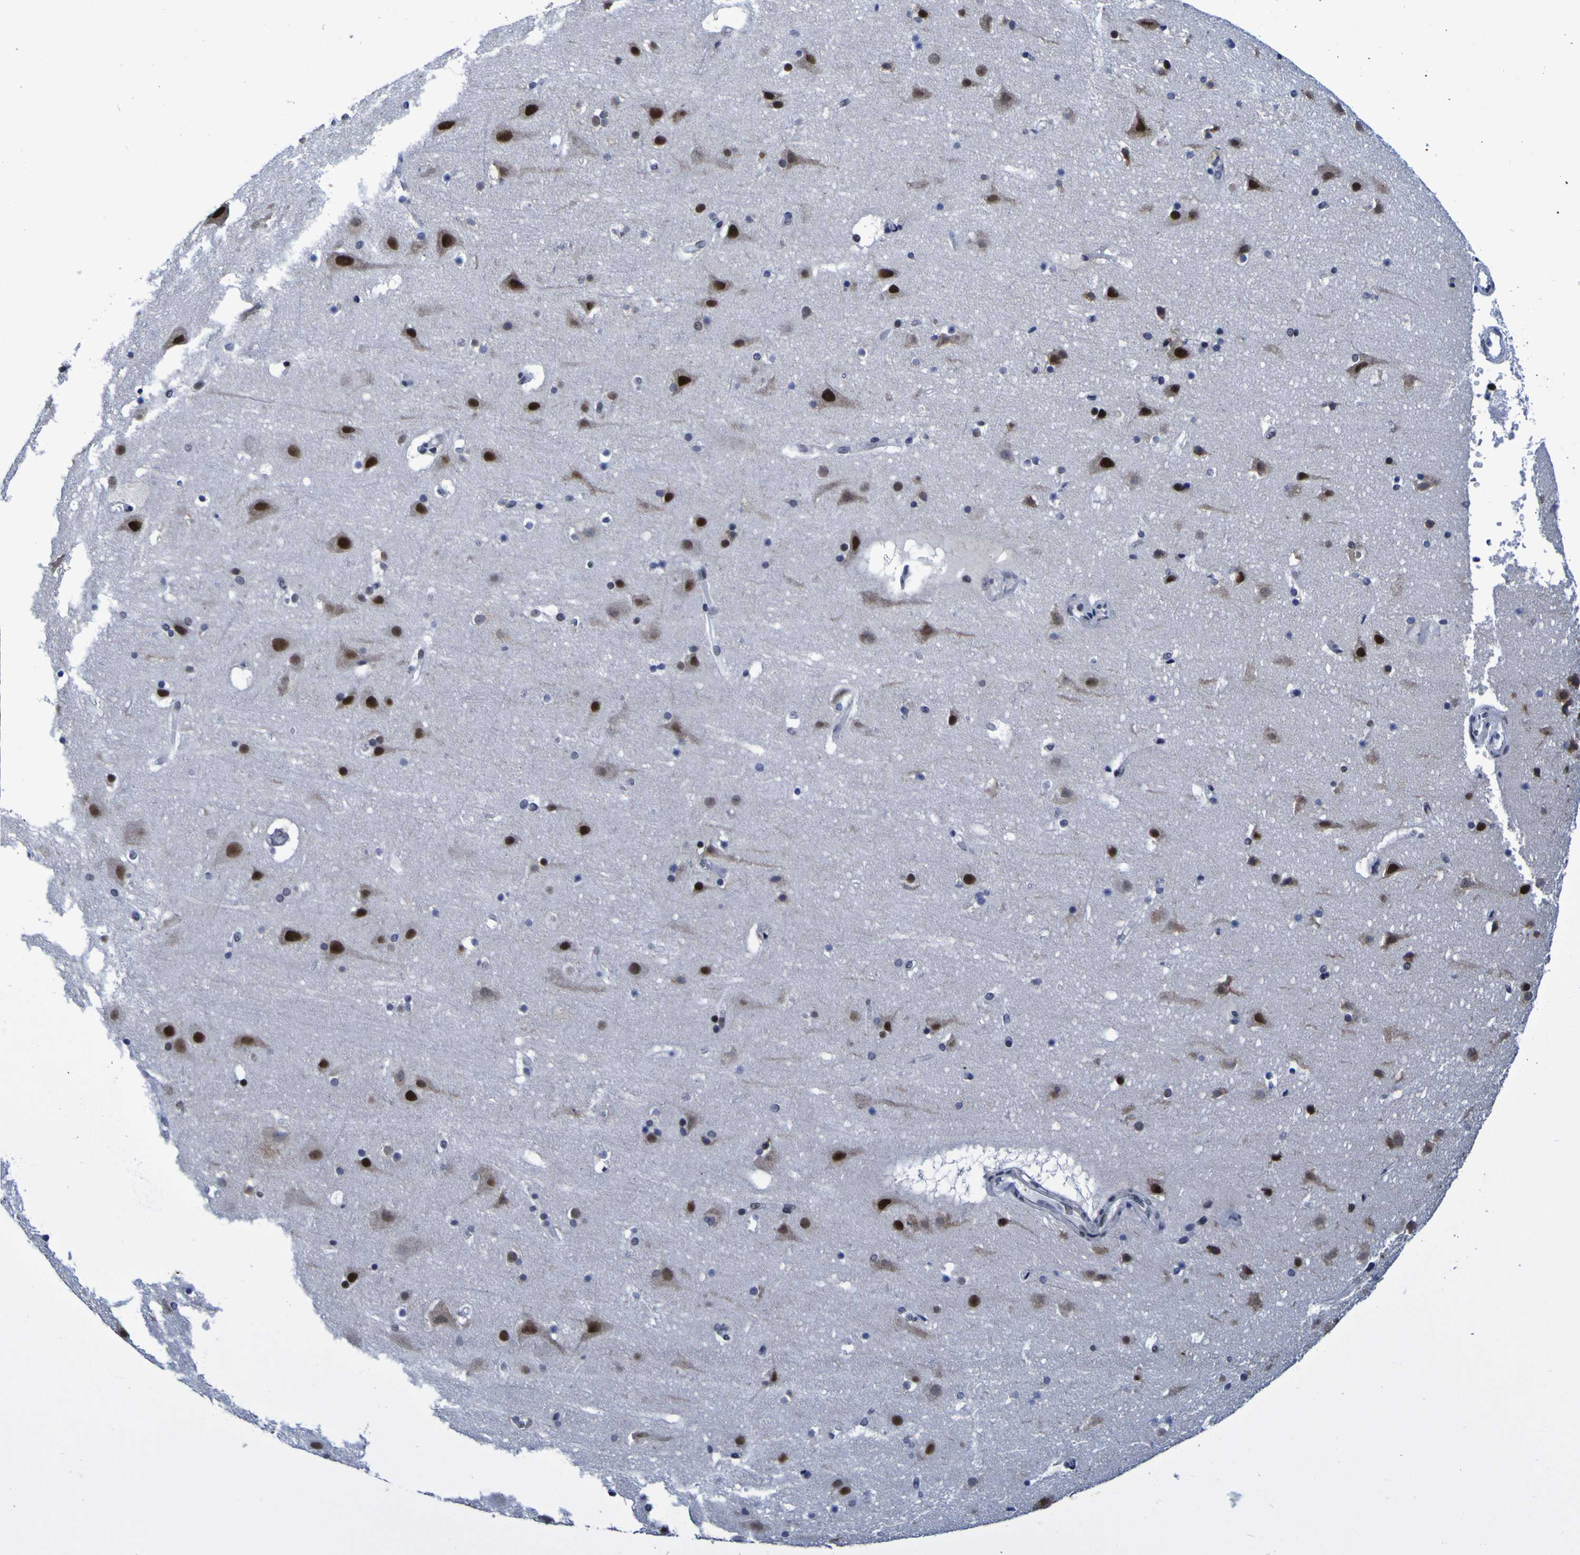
{"staining": {"intensity": "moderate", "quantity": "25%-75%", "location": "nuclear"}, "tissue": "cerebral cortex", "cell_type": "Endothelial cells", "image_type": "normal", "snomed": [{"axis": "morphology", "description": "Normal tissue, NOS"}, {"axis": "topography", "description": "Cerebral cortex"}], "caption": "Protein expression analysis of normal cerebral cortex shows moderate nuclear expression in approximately 25%-75% of endothelial cells. The staining is performed using DAB brown chromogen to label protein expression. The nuclei are counter-stained blue using hematoxylin.", "gene": "MBD3", "patient": {"sex": "male", "age": 45}}